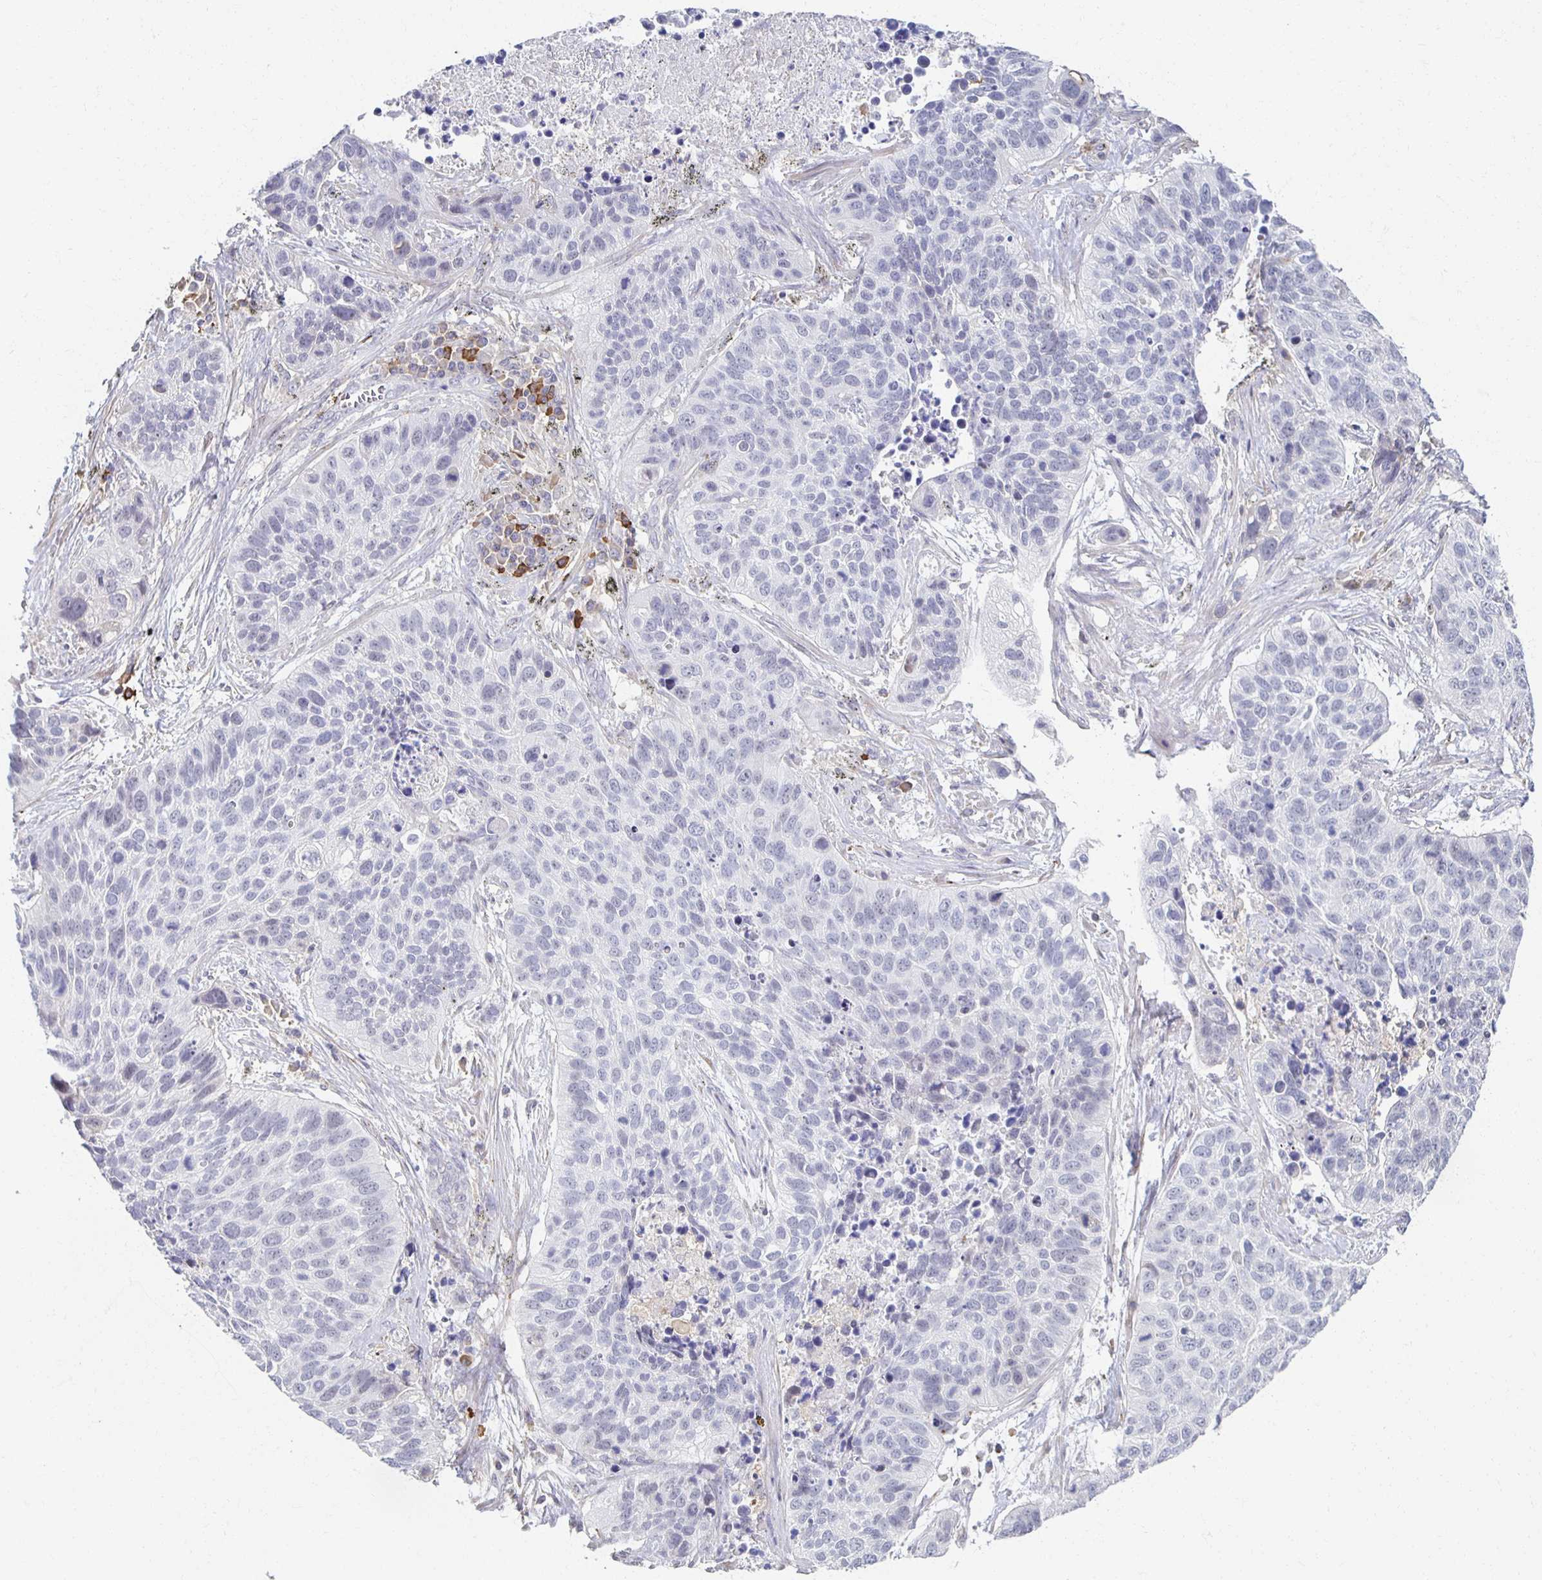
{"staining": {"intensity": "negative", "quantity": "none", "location": "none"}, "tissue": "lung cancer", "cell_type": "Tumor cells", "image_type": "cancer", "snomed": [{"axis": "morphology", "description": "Squamous cell carcinoma, NOS"}, {"axis": "topography", "description": "Lung"}], "caption": "DAB immunohistochemical staining of human lung squamous cell carcinoma exhibits no significant positivity in tumor cells.", "gene": "ZNF692", "patient": {"sex": "male", "age": 62}}